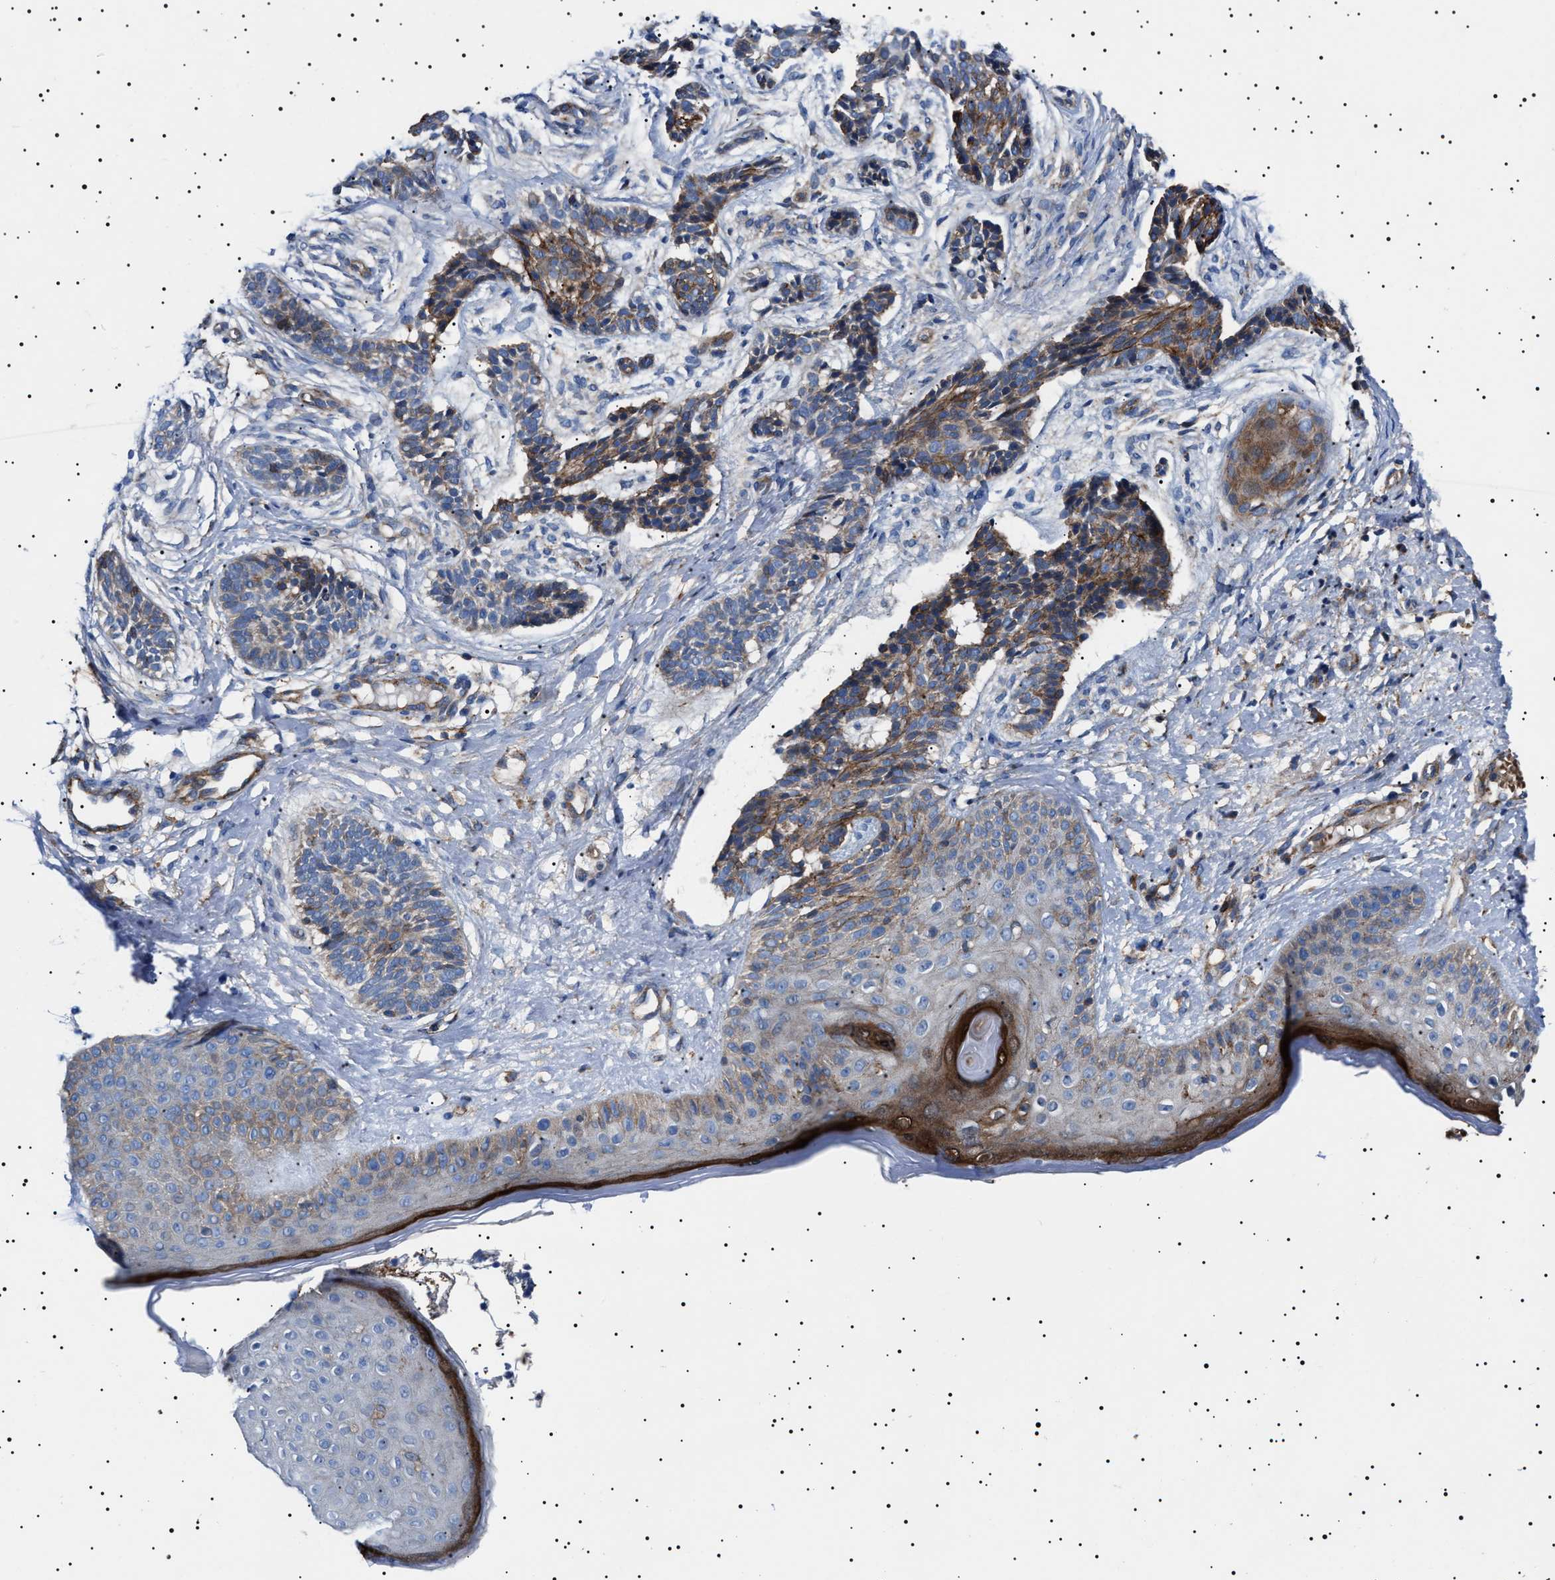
{"staining": {"intensity": "moderate", "quantity": "25%-75%", "location": "cytoplasmic/membranous"}, "tissue": "skin cancer", "cell_type": "Tumor cells", "image_type": "cancer", "snomed": [{"axis": "morphology", "description": "Normal tissue, NOS"}, {"axis": "morphology", "description": "Basal cell carcinoma"}, {"axis": "topography", "description": "Skin"}], "caption": "IHC (DAB (3,3'-diaminobenzidine)) staining of basal cell carcinoma (skin) demonstrates moderate cytoplasmic/membranous protein positivity in about 25%-75% of tumor cells.", "gene": "NEU1", "patient": {"sex": "male", "age": 63}}